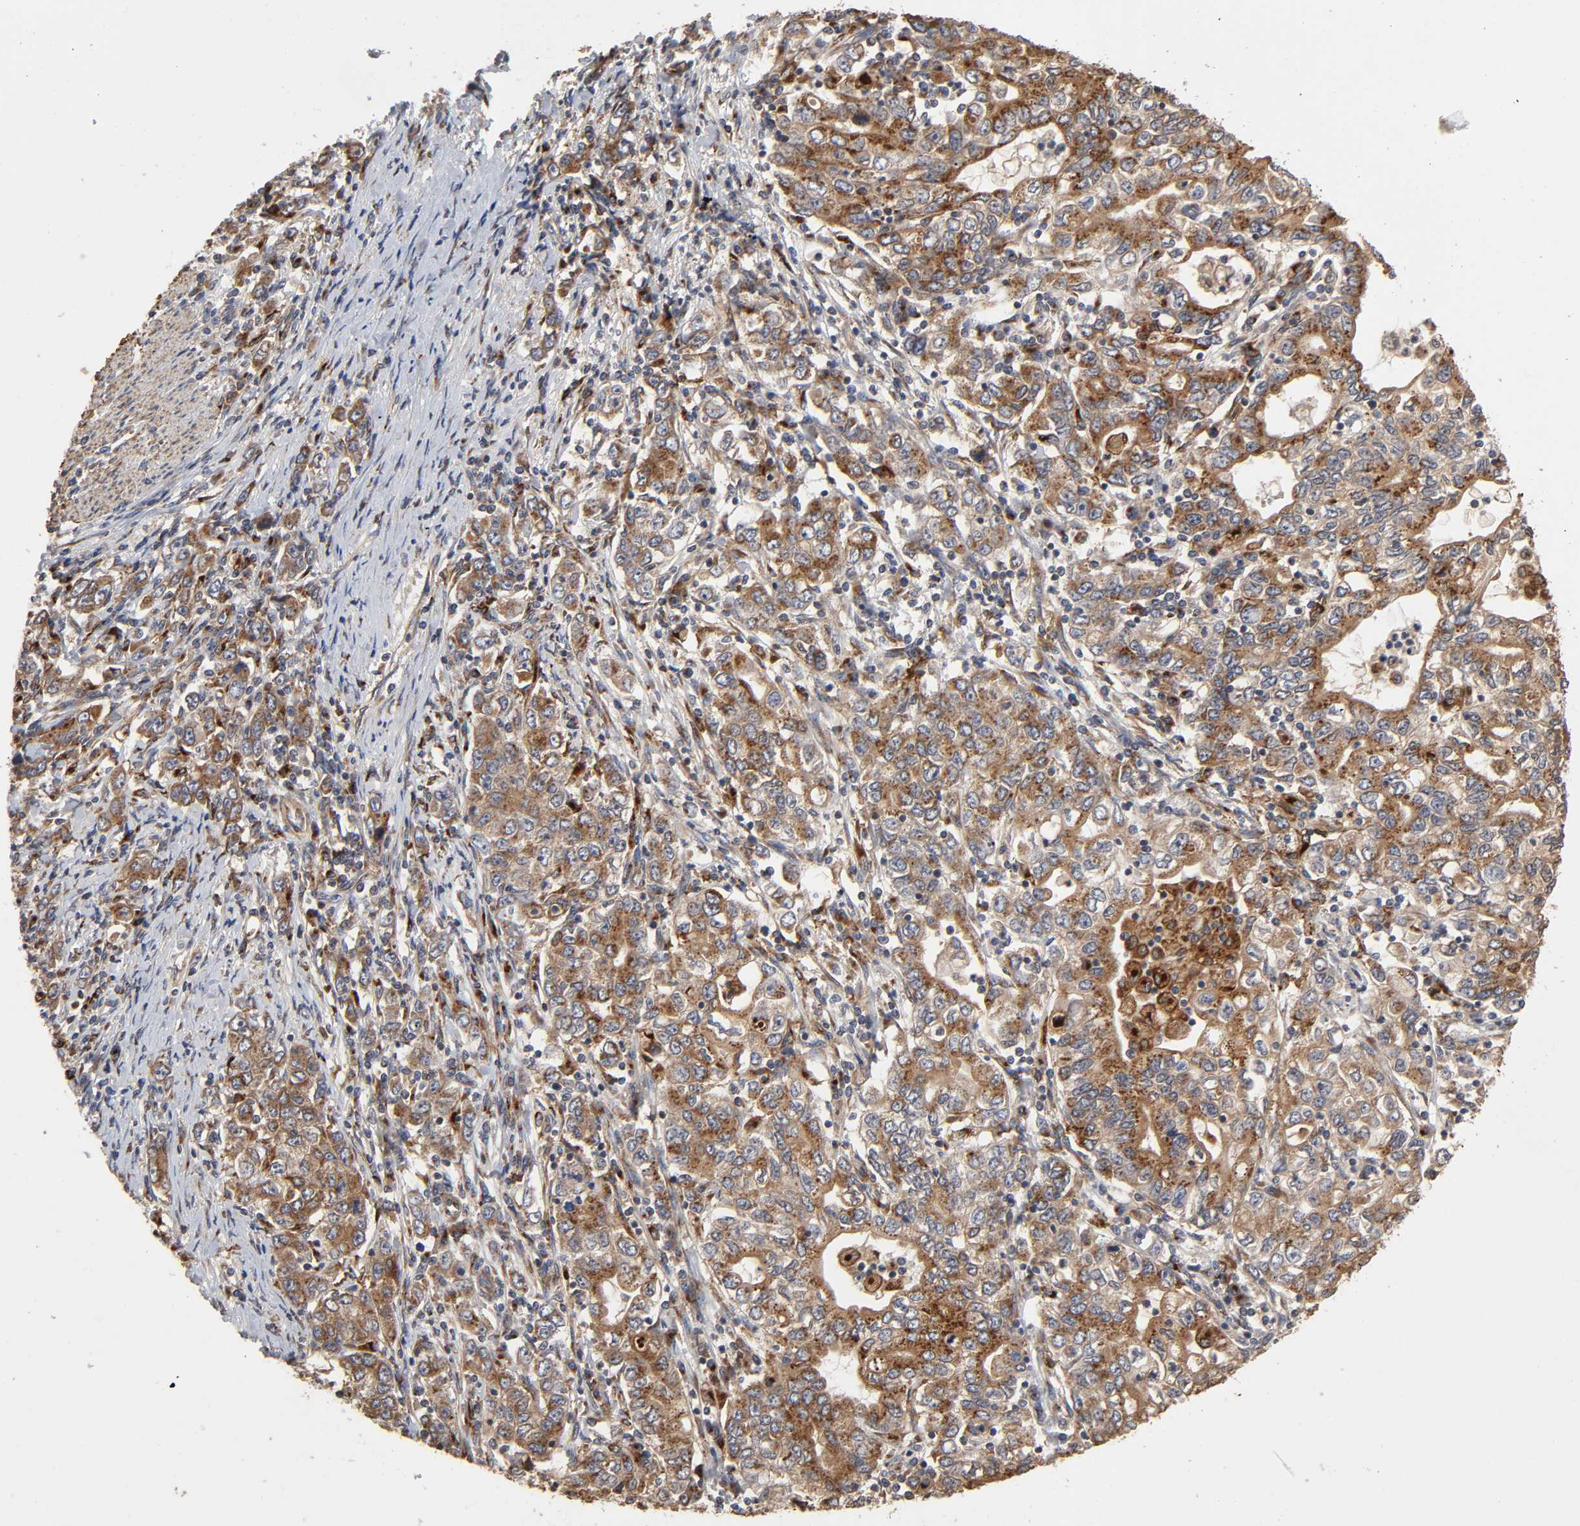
{"staining": {"intensity": "strong", "quantity": ">75%", "location": "cytoplasmic/membranous"}, "tissue": "stomach cancer", "cell_type": "Tumor cells", "image_type": "cancer", "snomed": [{"axis": "morphology", "description": "Adenocarcinoma, NOS"}, {"axis": "topography", "description": "Stomach, lower"}], "caption": "Brown immunohistochemical staining in stomach cancer exhibits strong cytoplasmic/membranous expression in about >75% of tumor cells.", "gene": "GNPTG", "patient": {"sex": "female", "age": 72}}